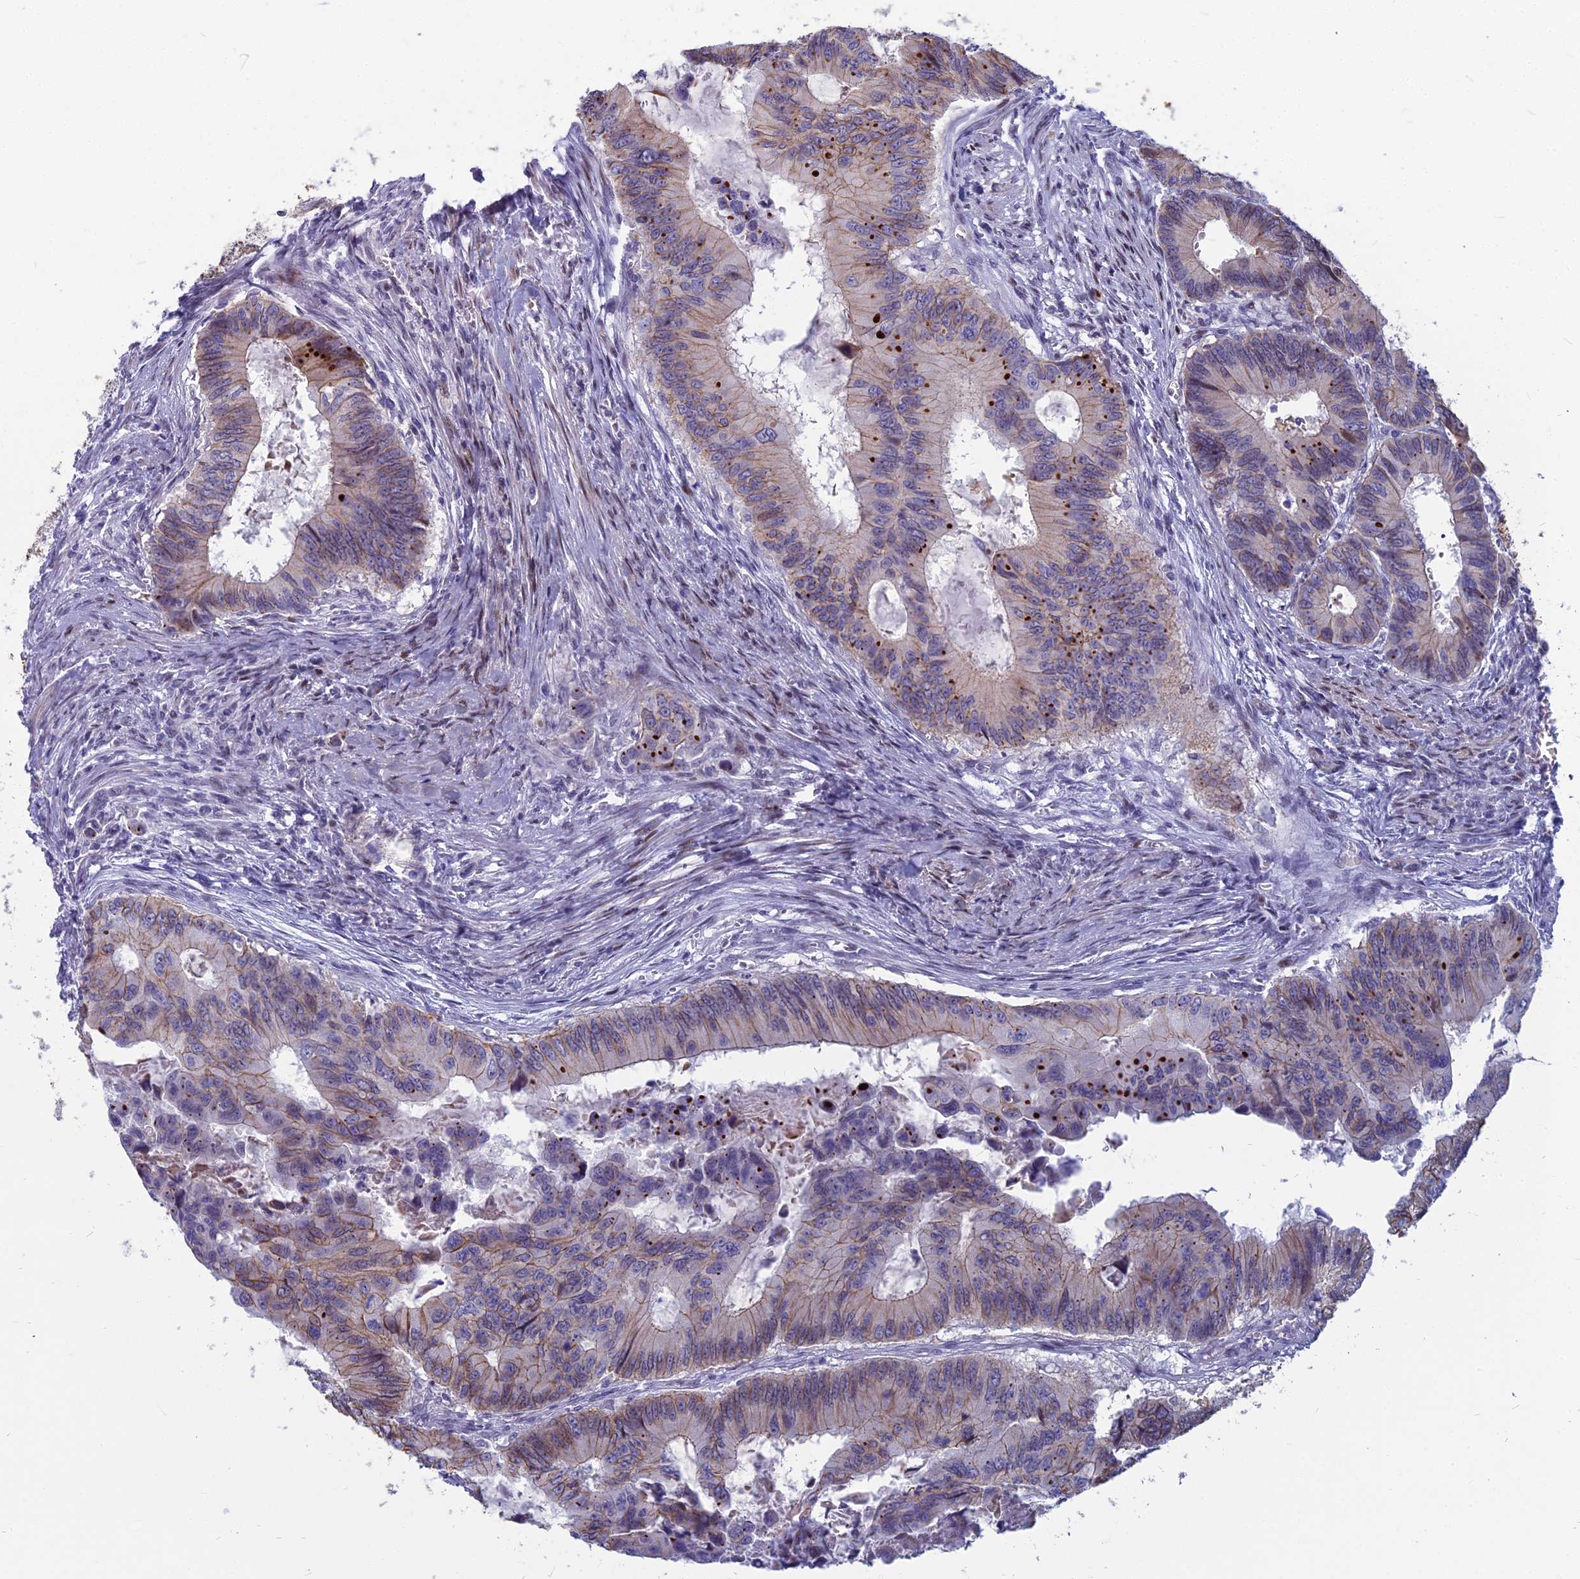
{"staining": {"intensity": "moderate", "quantity": "25%-75%", "location": "cytoplasmic/membranous"}, "tissue": "colorectal cancer", "cell_type": "Tumor cells", "image_type": "cancer", "snomed": [{"axis": "morphology", "description": "Adenocarcinoma, NOS"}, {"axis": "topography", "description": "Colon"}], "caption": "There is medium levels of moderate cytoplasmic/membranous staining in tumor cells of colorectal cancer, as demonstrated by immunohistochemical staining (brown color).", "gene": "MYBPC2", "patient": {"sex": "male", "age": 85}}